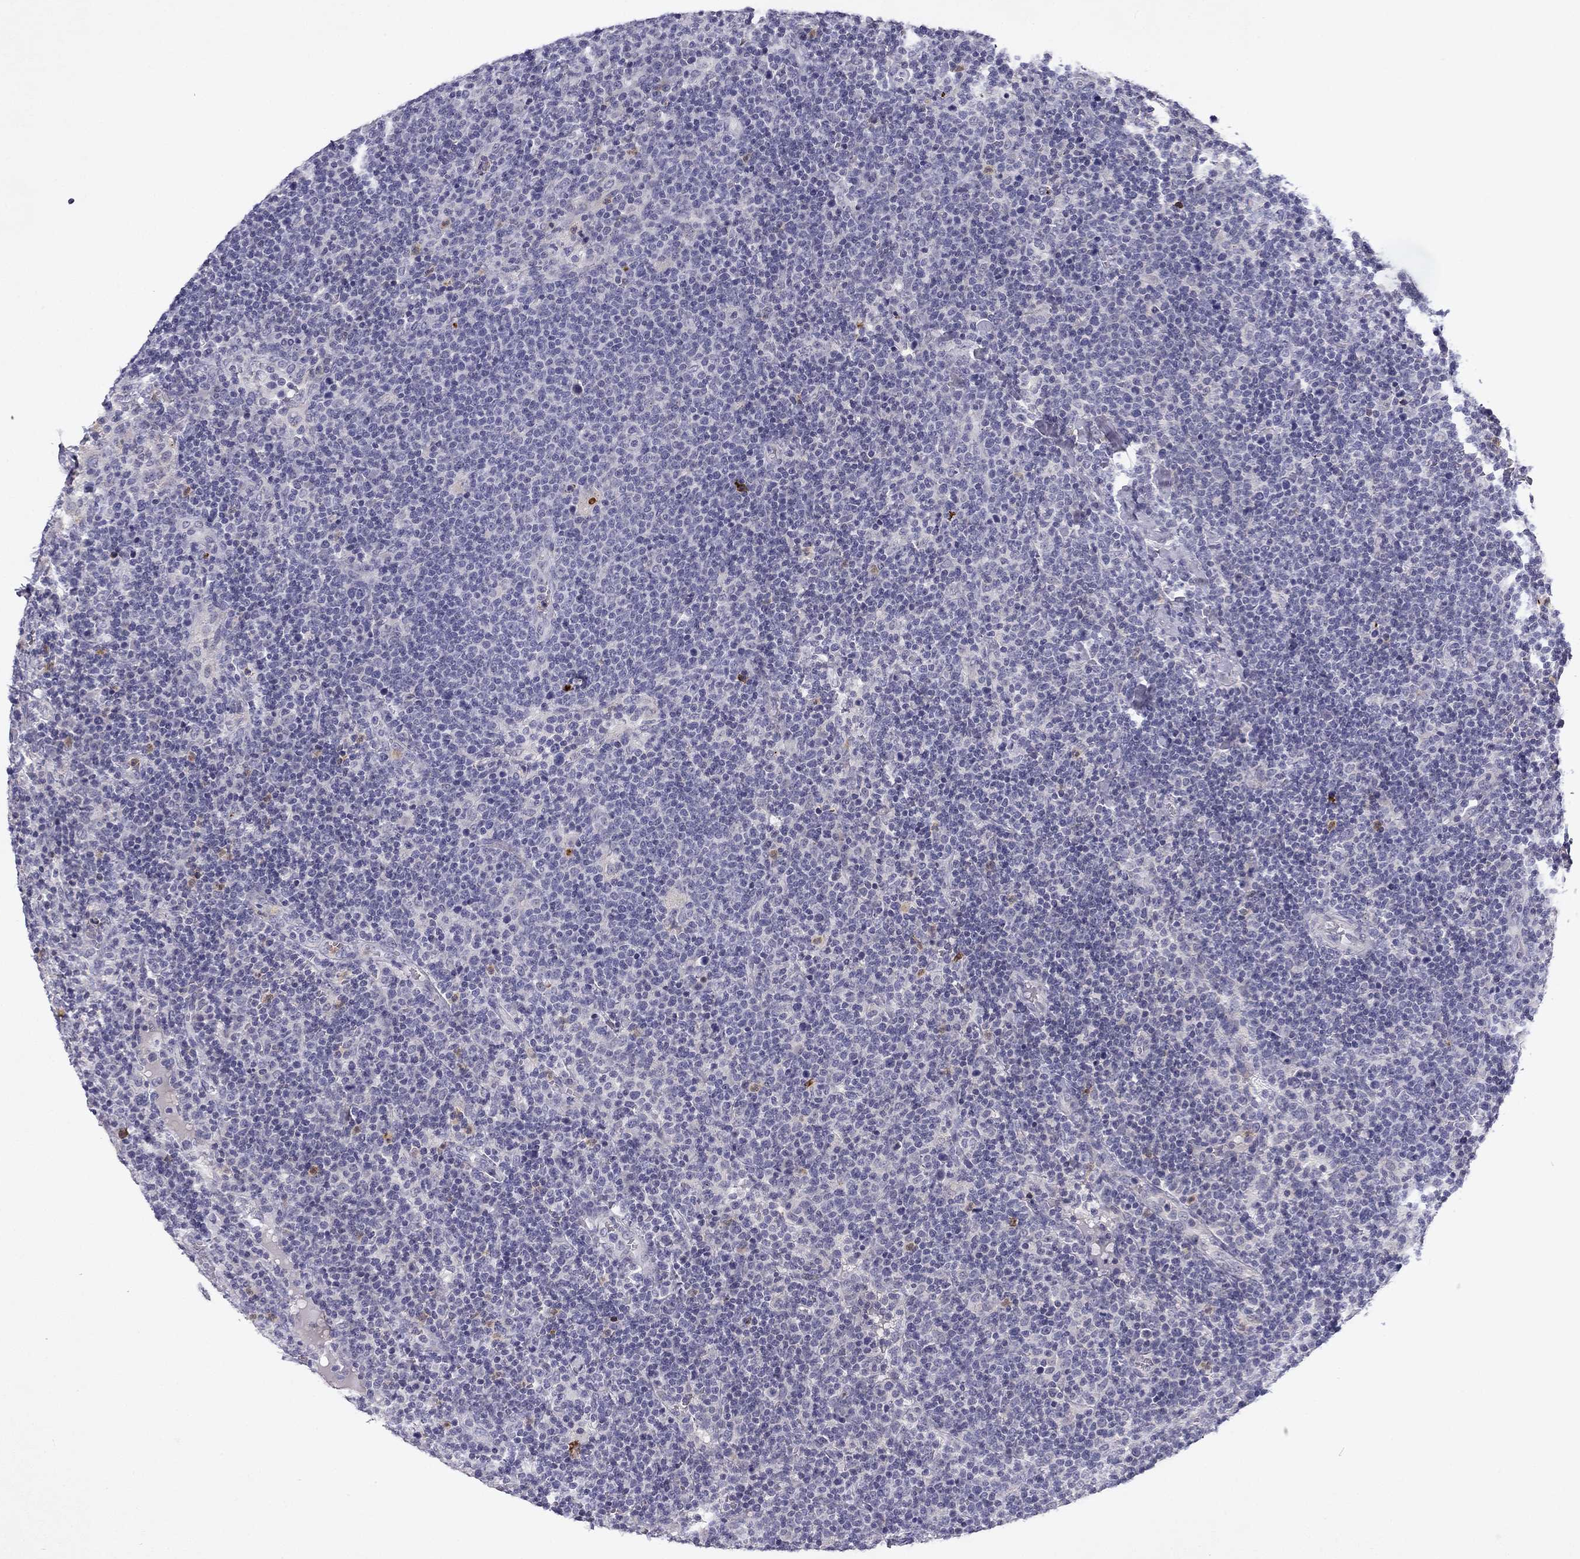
{"staining": {"intensity": "negative", "quantity": "none", "location": "none"}, "tissue": "lymphoma", "cell_type": "Tumor cells", "image_type": "cancer", "snomed": [{"axis": "morphology", "description": "Malignant lymphoma, non-Hodgkin's type, High grade"}, {"axis": "topography", "description": "Lymph node"}], "caption": "A high-resolution micrograph shows IHC staining of high-grade malignant lymphoma, non-Hodgkin's type, which shows no significant positivity in tumor cells.", "gene": "SLC6A4", "patient": {"sex": "male", "age": 61}}